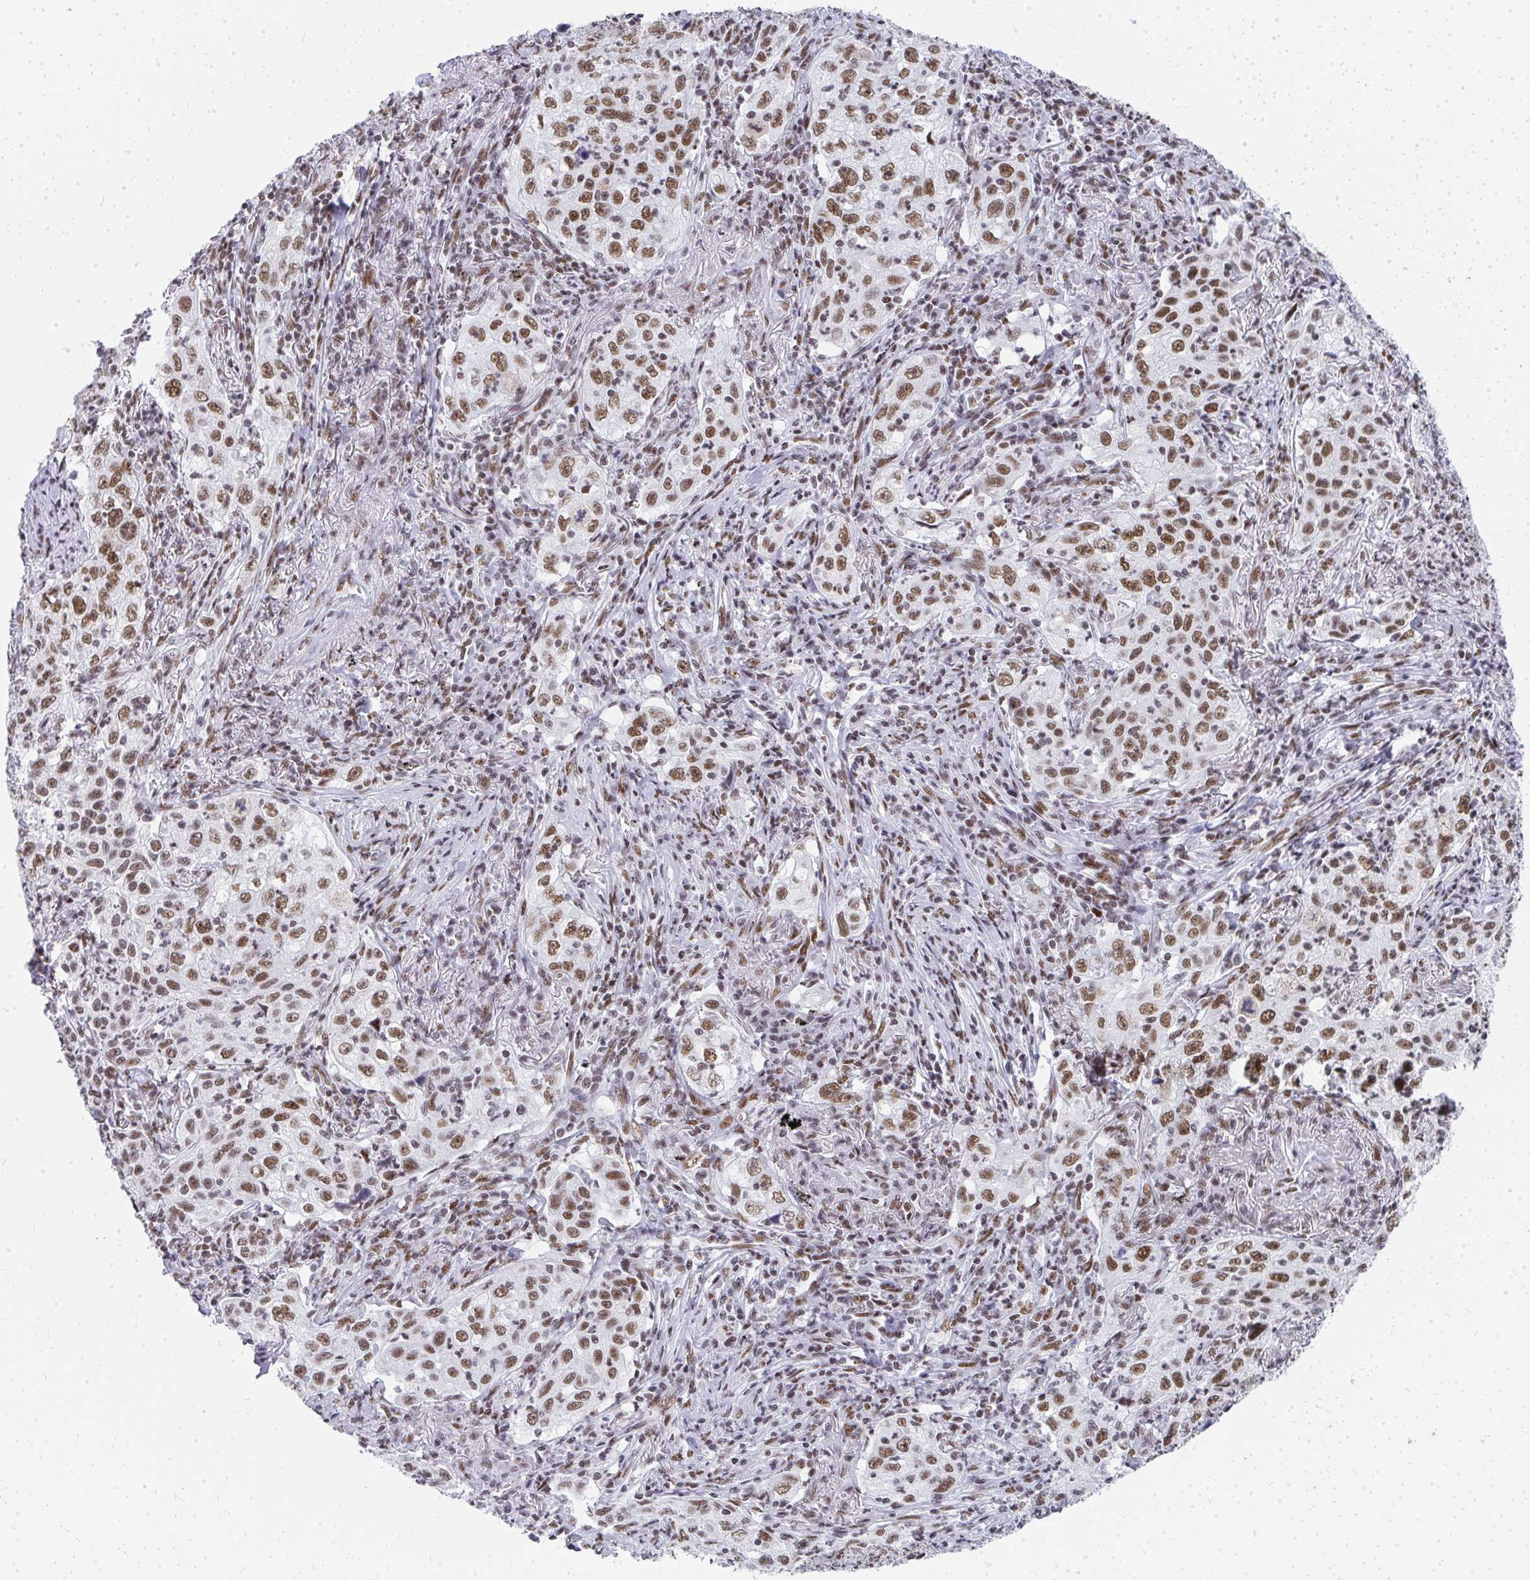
{"staining": {"intensity": "moderate", "quantity": ">75%", "location": "nuclear"}, "tissue": "lung cancer", "cell_type": "Tumor cells", "image_type": "cancer", "snomed": [{"axis": "morphology", "description": "Squamous cell carcinoma, NOS"}, {"axis": "topography", "description": "Lung"}], "caption": "IHC of human squamous cell carcinoma (lung) exhibits medium levels of moderate nuclear expression in about >75% of tumor cells. IHC stains the protein of interest in brown and the nuclei are stained blue.", "gene": "CREBBP", "patient": {"sex": "male", "age": 71}}